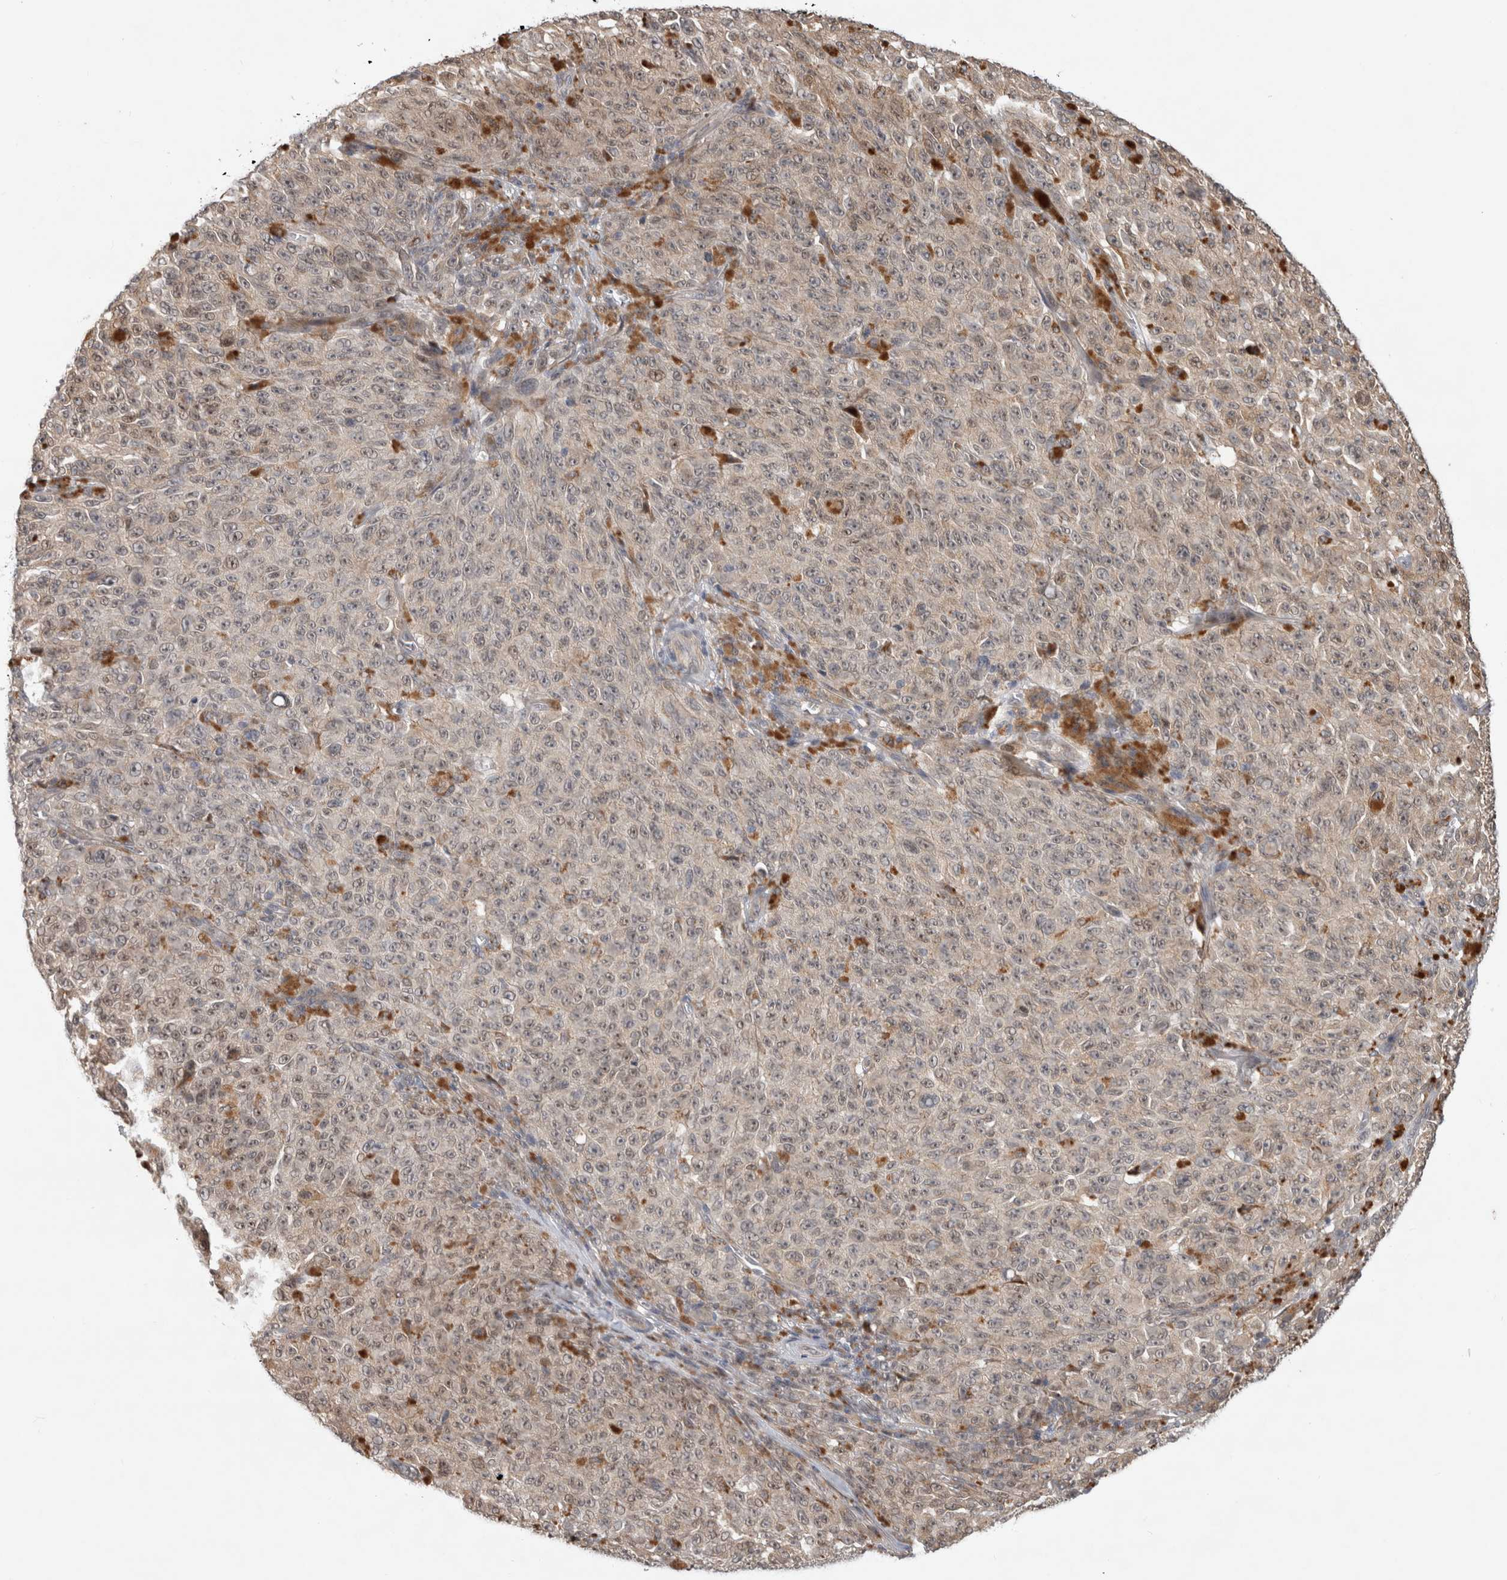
{"staining": {"intensity": "weak", "quantity": "25%-75%", "location": "nuclear"}, "tissue": "melanoma", "cell_type": "Tumor cells", "image_type": "cancer", "snomed": [{"axis": "morphology", "description": "Malignant melanoma, NOS"}, {"axis": "topography", "description": "Skin"}], "caption": "A low amount of weak nuclear staining is seen in approximately 25%-75% of tumor cells in melanoma tissue.", "gene": "NAB2", "patient": {"sex": "female", "age": 82}}